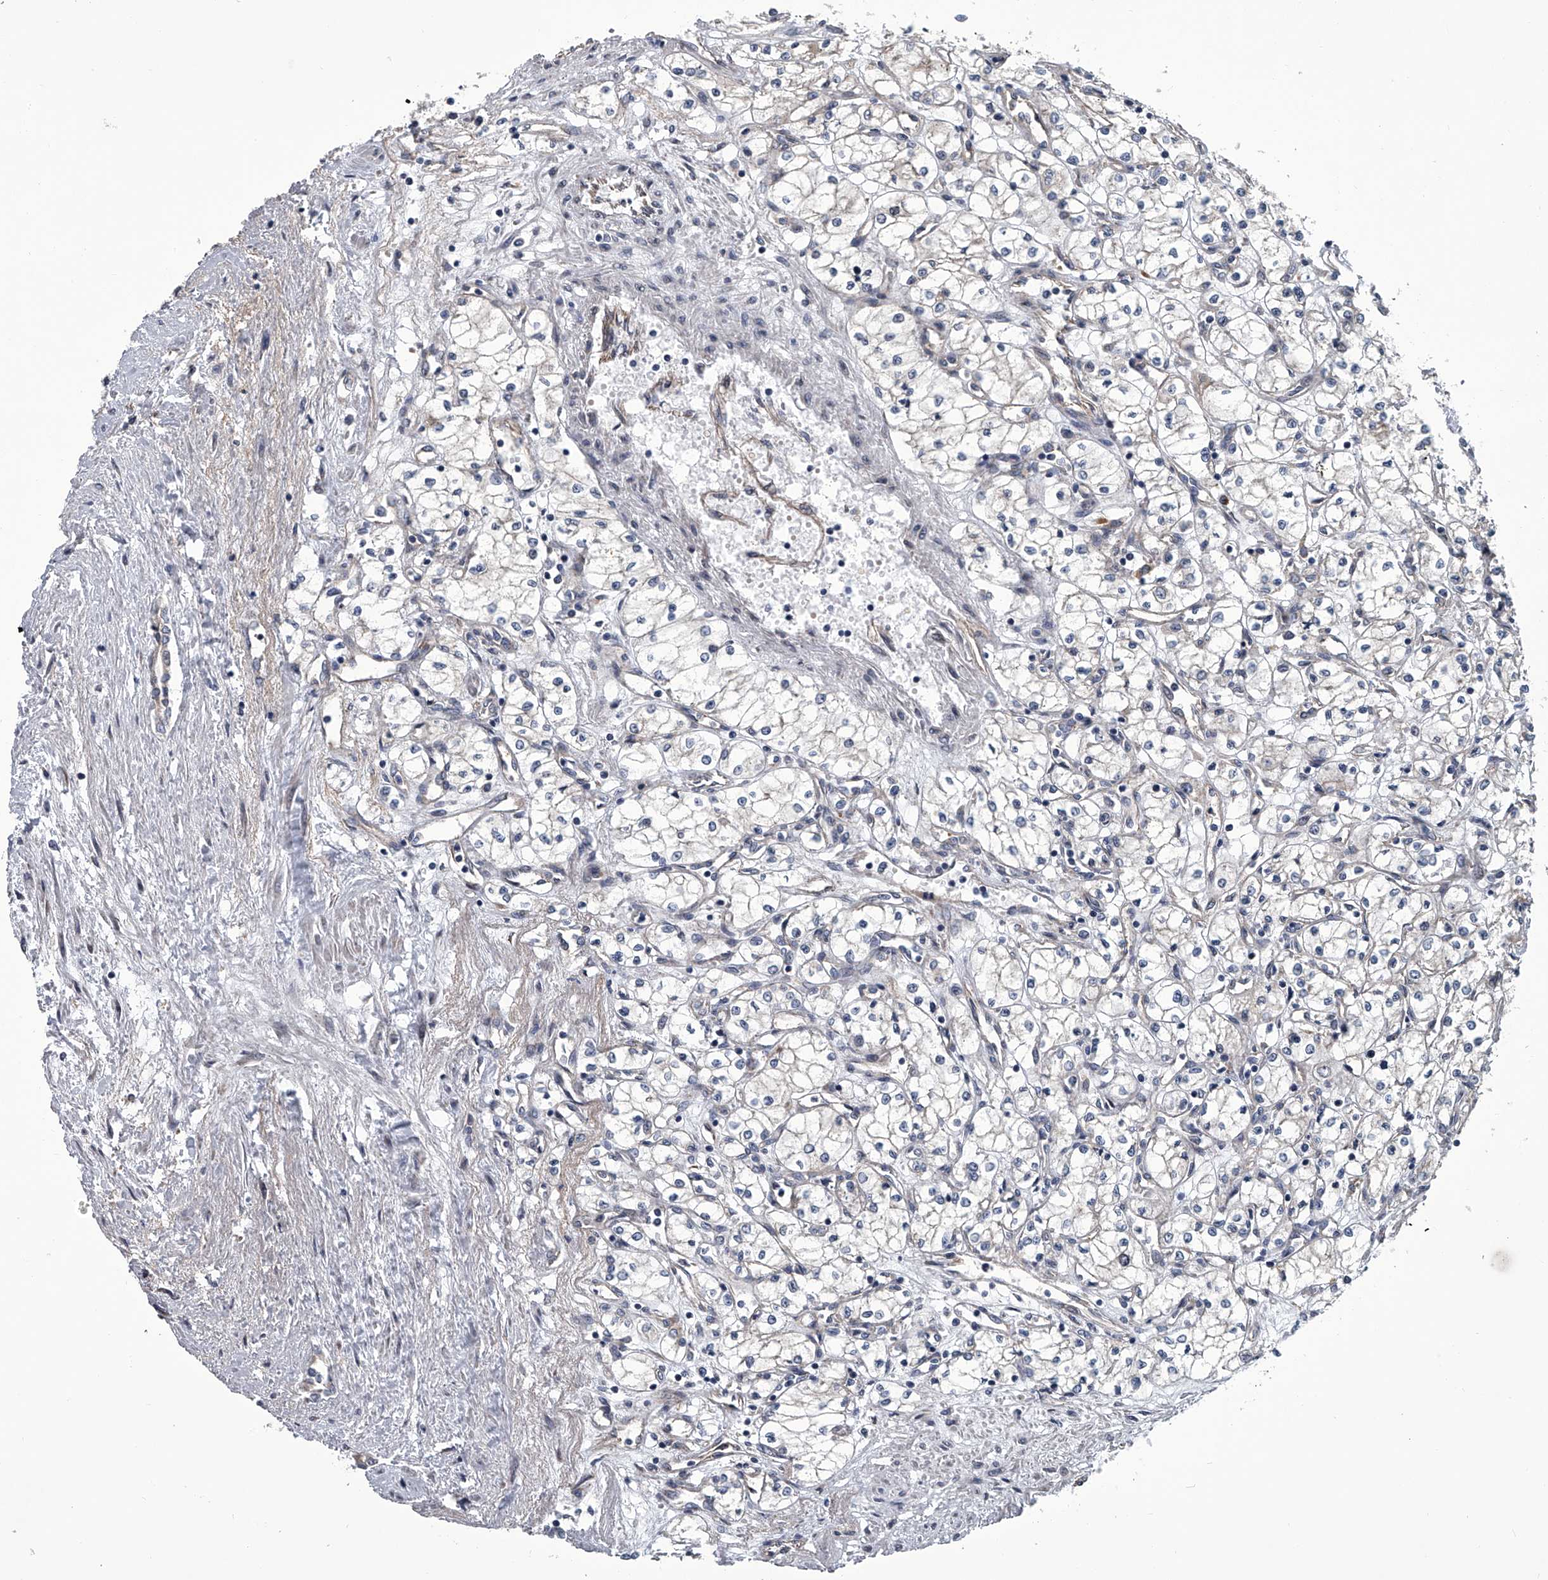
{"staining": {"intensity": "negative", "quantity": "none", "location": "none"}, "tissue": "renal cancer", "cell_type": "Tumor cells", "image_type": "cancer", "snomed": [{"axis": "morphology", "description": "Adenocarcinoma, NOS"}, {"axis": "topography", "description": "Kidney"}], "caption": "A high-resolution micrograph shows immunohistochemistry (IHC) staining of renal adenocarcinoma, which shows no significant positivity in tumor cells.", "gene": "ABCG1", "patient": {"sex": "male", "age": 59}}